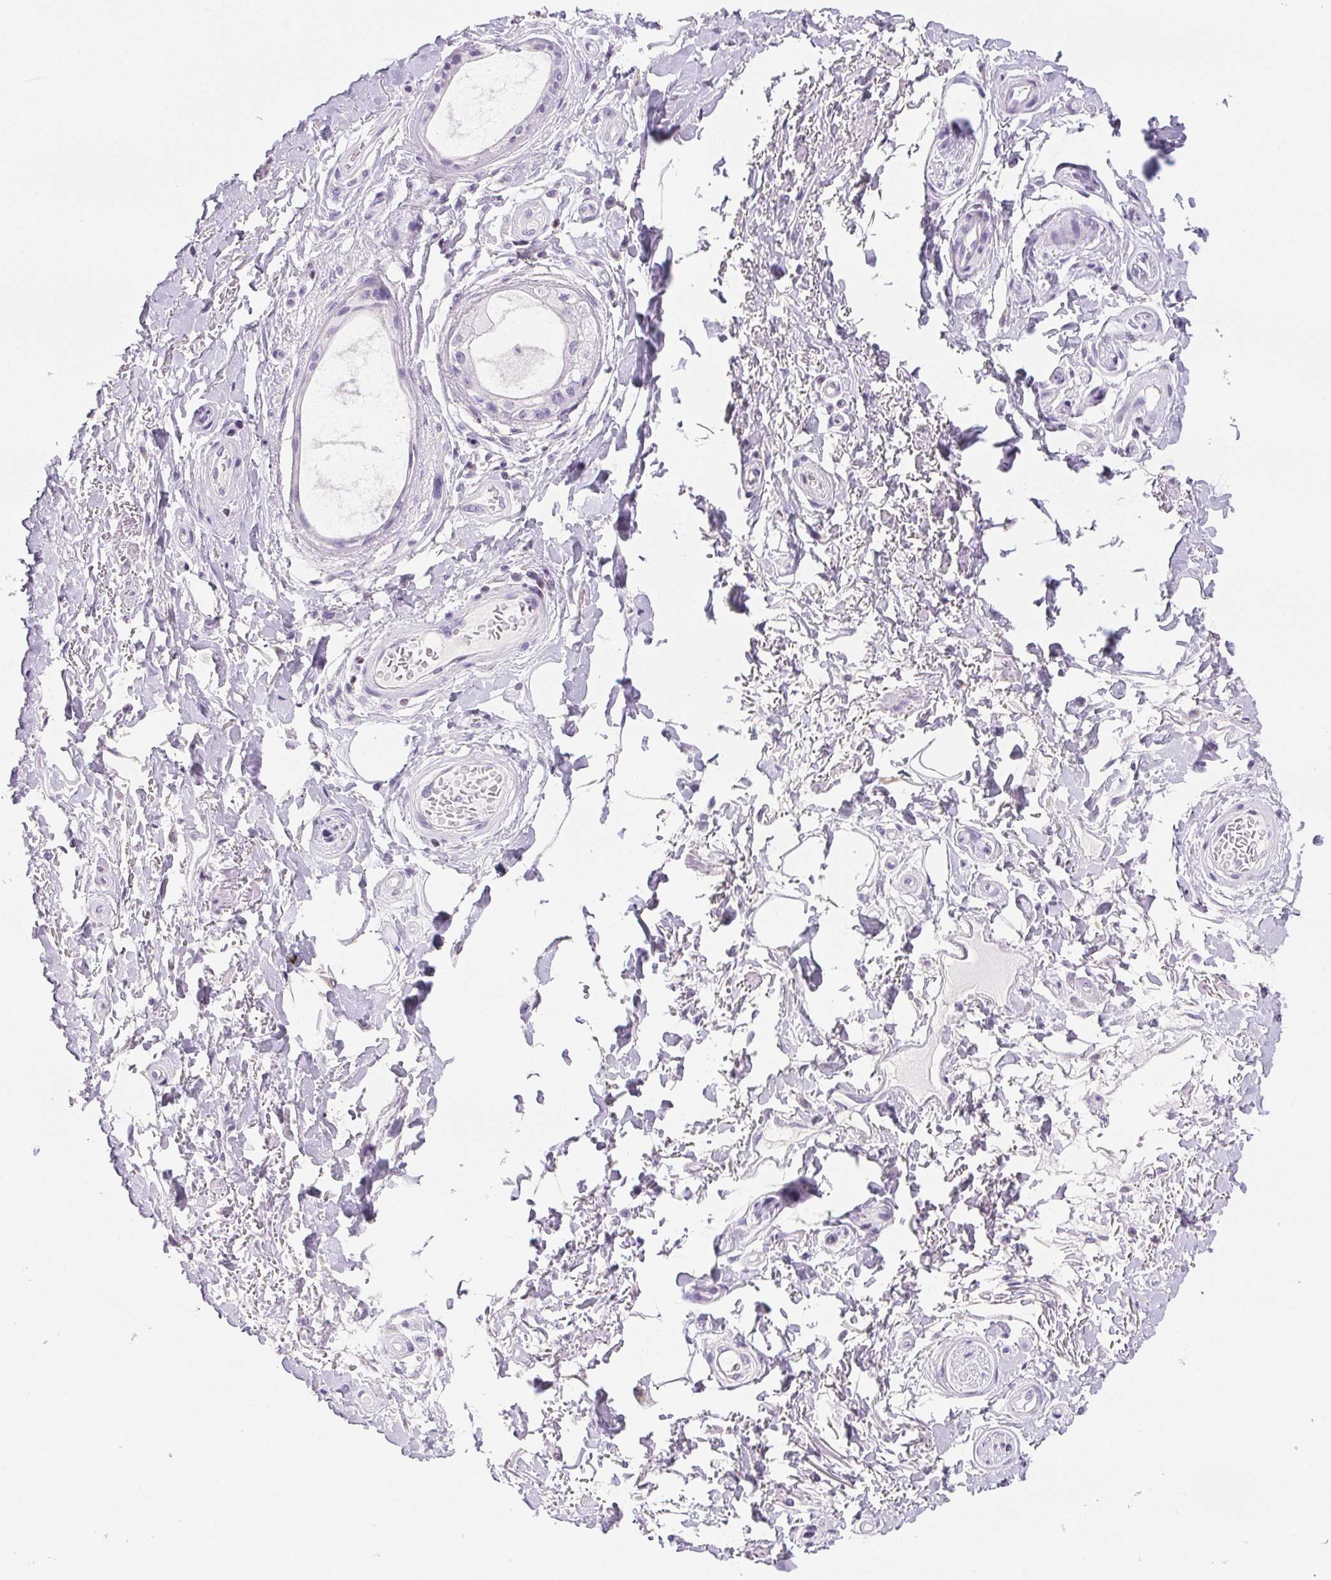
{"staining": {"intensity": "negative", "quantity": "none", "location": "none"}, "tissue": "adipose tissue", "cell_type": "Adipocytes", "image_type": "normal", "snomed": [{"axis": "morphology", "description": "Normal tissue, NOS"}, {"axis": "topography", "description": "Peripheral nerve tissue"}], "caption": "This is an immunohistochemistry photomicrograph of benign human adipose tissue. There is no positivity in adipocytes.", "gene": "BEND2", "patient": {"sex": "male", "age": 51}}